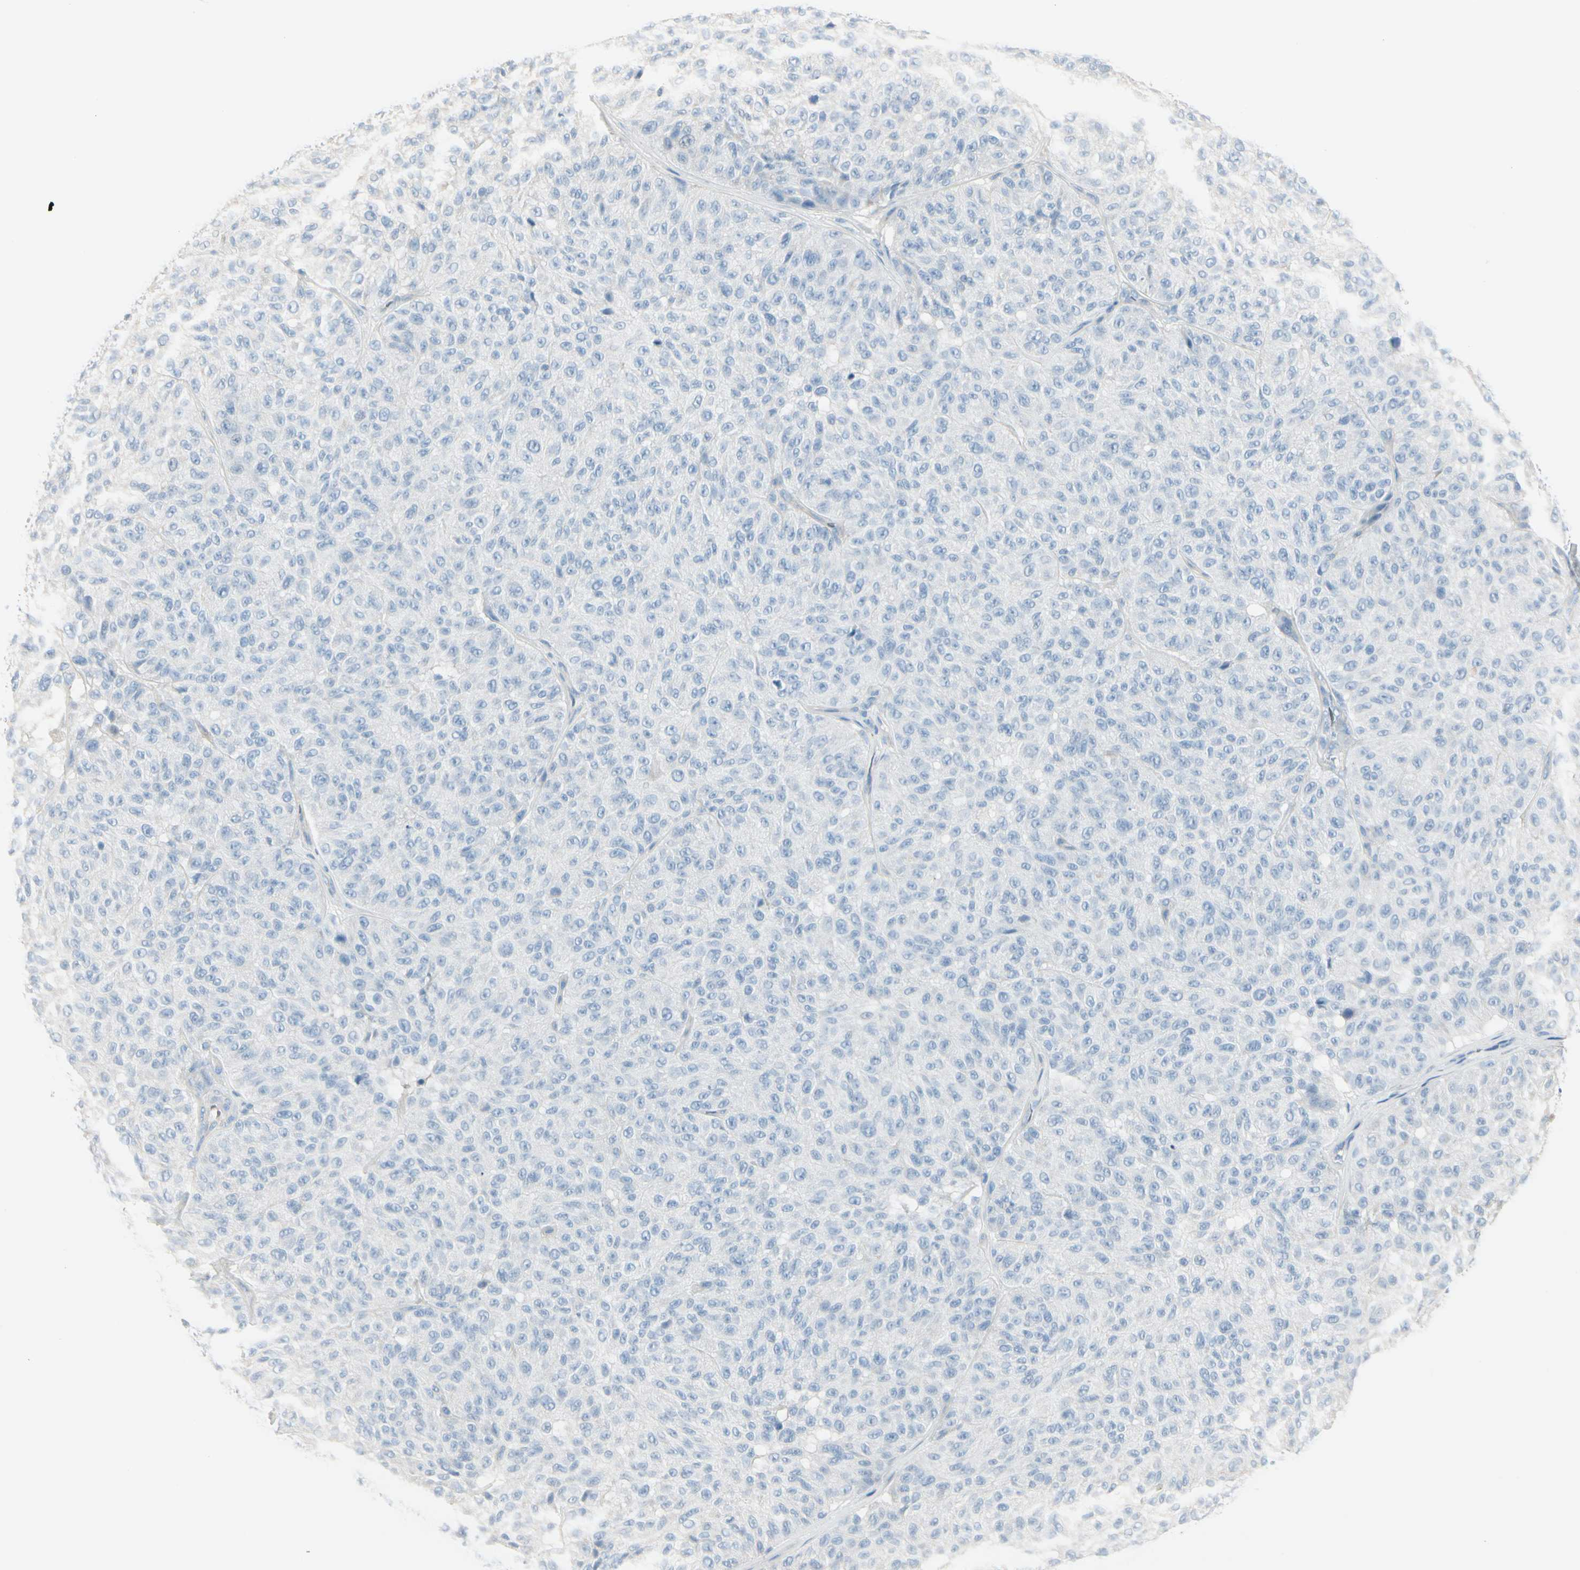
{"staining": {"intensity": "negative", "quantity": "none", "location": "none"}, "tissue": "melanoma", "cell_type": "Tumor cells", "image_type": "cancer", "snomed": [{"axis": "morphology", "description": "Malignant melanoma, NOS"}, {"axis": "topography", "description": "Skin"}], "caption": "This is an IHC micrograph of melanoma. There is no staining in tumor cells.", "gene": "CDHR5", "patient": {"sex": "female", "age": 46}}